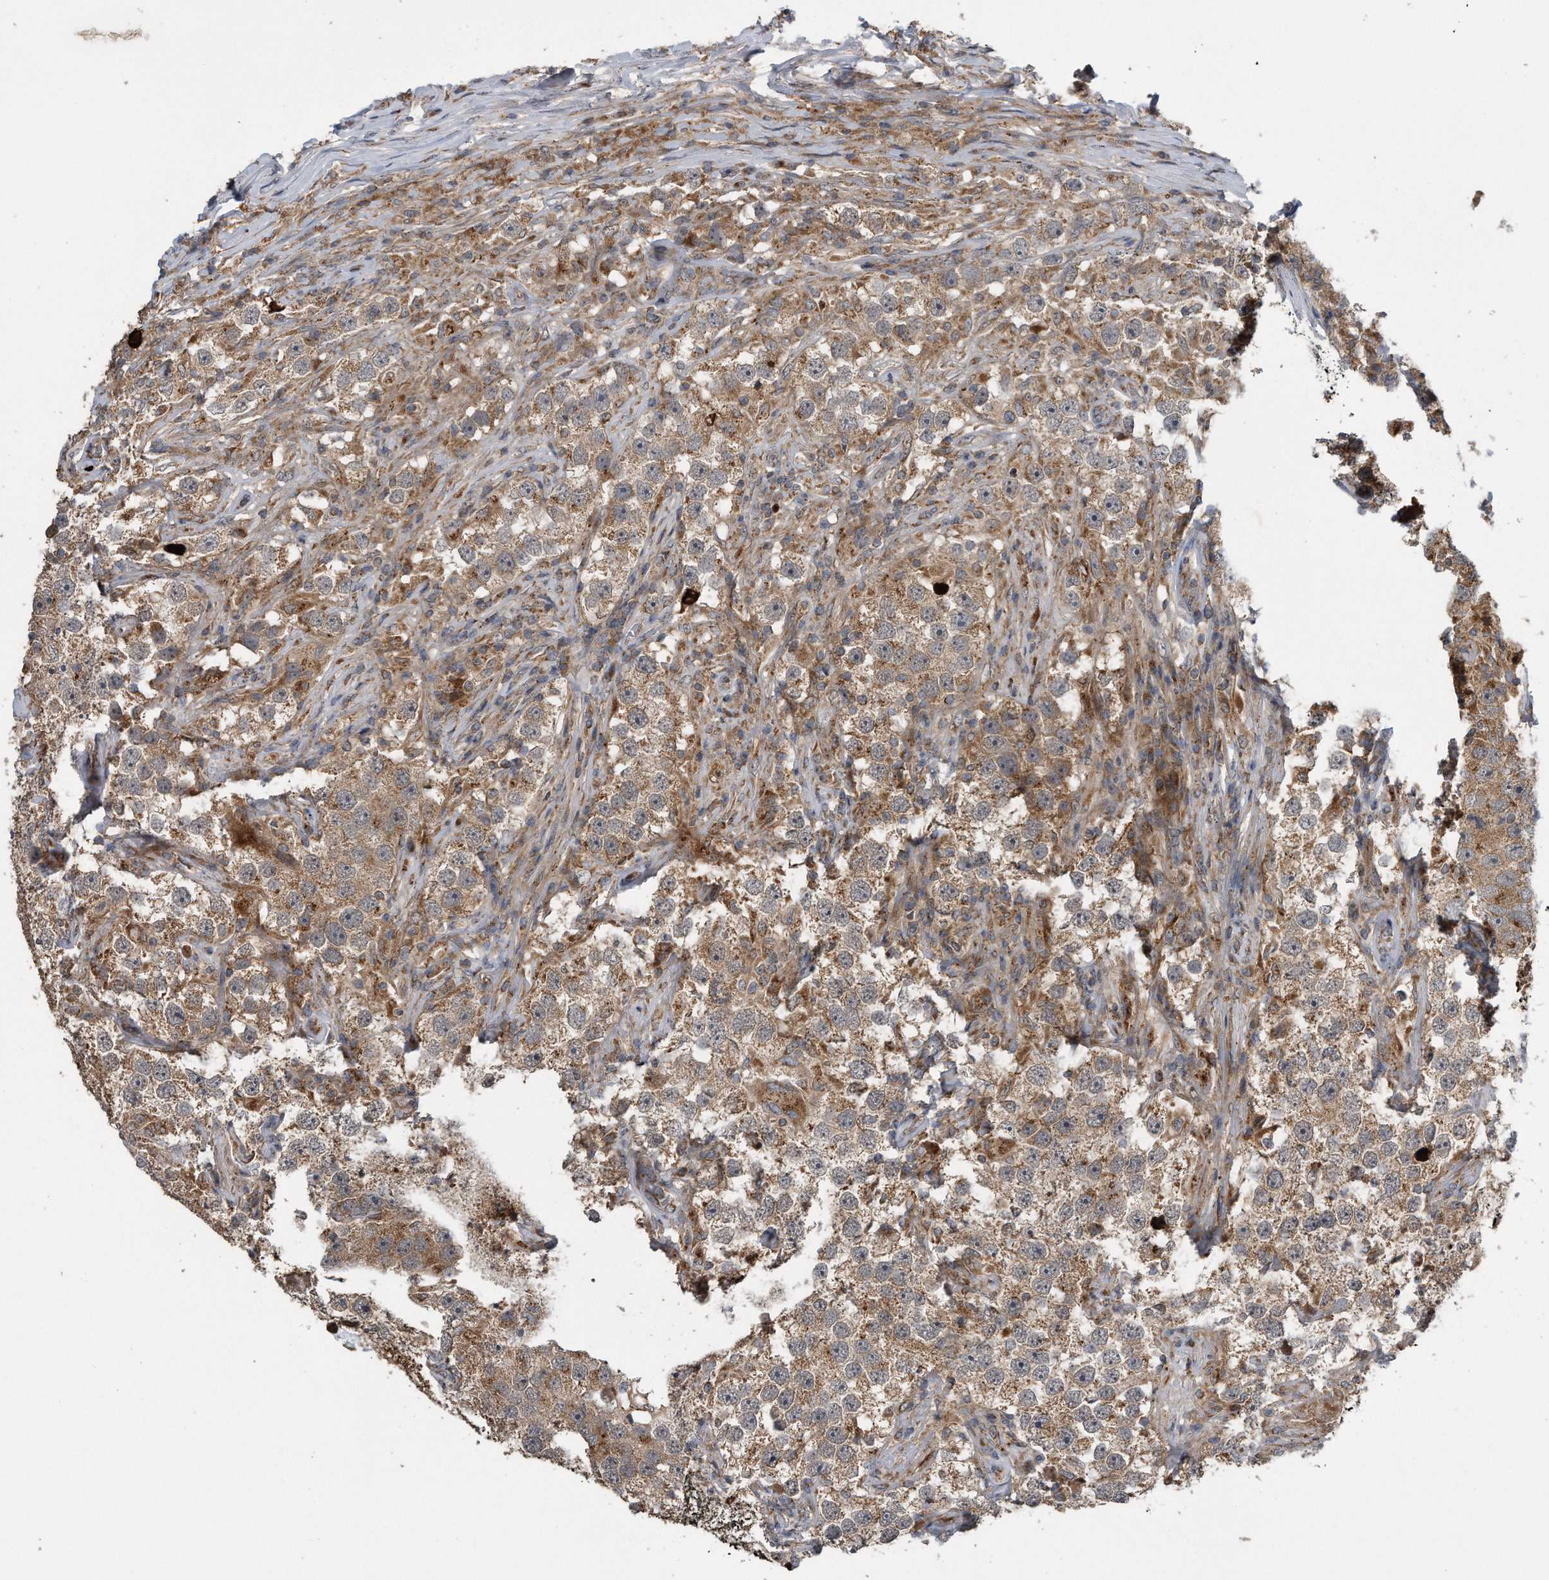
{"staining": {"intensity": "weak", "quantity": ">75%", "location": "cytoplasmic/membranous"}, "tissue": "testis cancer", "cell_type": "Tumor cells", "image_type": "cancer", "snomed": [{"axis": "morphology", "description": "Seminoma, NOS"}, {"axis": "topography", "description": "Testis"}], "caption": "An image showing weak cytoplasmic/membranous expression in approximately >75% of tumor cells in testis cancer (seminoma), as visualized by brown immunohistochemical staining.", "gene": "LYRM4", "patient": {"sex": "male", "age": 49}}